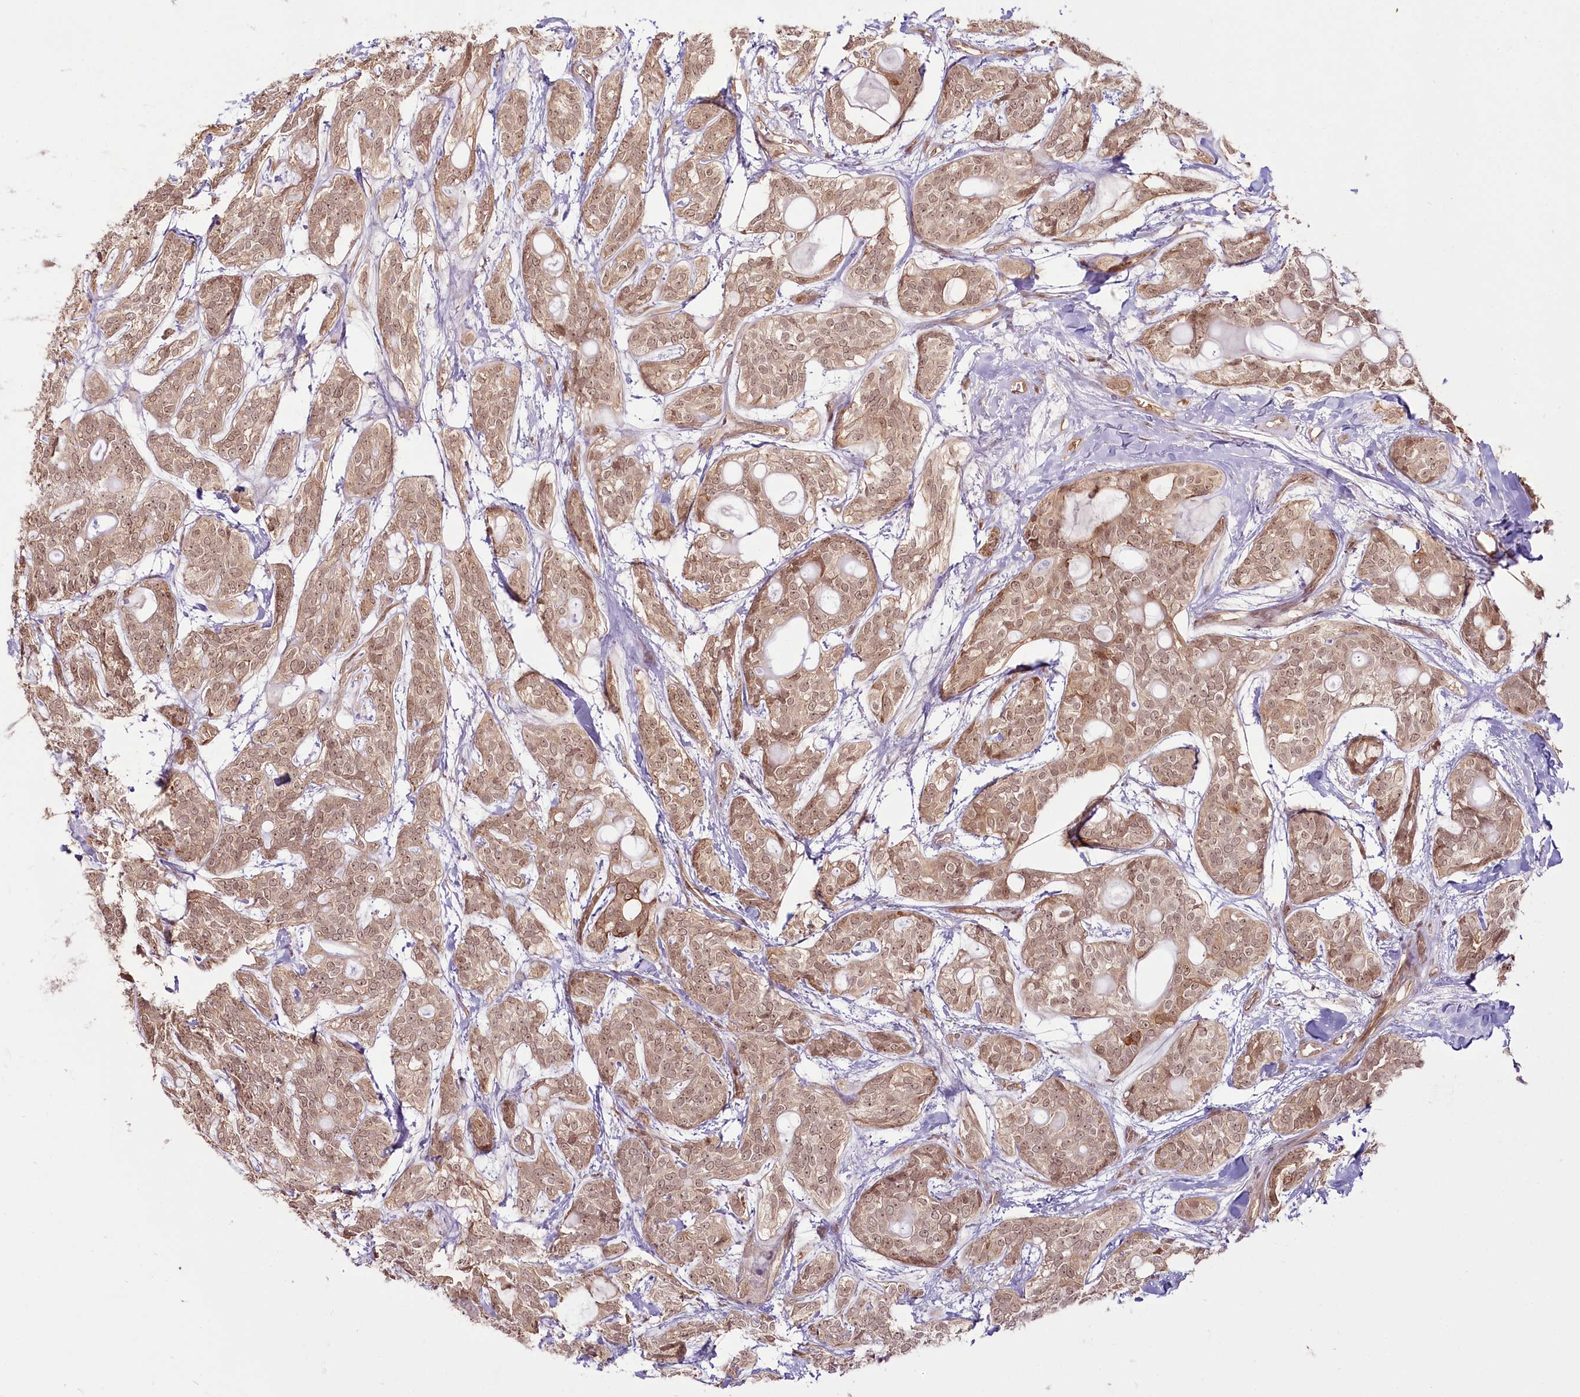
{"staining": {"intensity": "moderate", "quantity": ">75%", "location": "cytoplasmic/membranous,nuclear"}, "tissue": "head and neck cancer", "cell_type": "Tumor cells", "image_type": "cancer", "snomed": [{"axis": "morphology", "description": "Adenocarcinoma, NOS"}, {"axis": "topography", "description": "Head-Neck"}], "caption": "A medium amount of moderate cytoplasmic/membranous and nuclear staining is present in approximately >75% of tumor cells in adenocarcinoma (head and neck) tissue. Using DAB (3,3'-diaminobenzidine) (brown) and hematoxylin (blue) stains, captured at high magnification using brightfield microscopy.", "gene": "R3HDM2", "patient": {"sex": "male", "age": 66}}